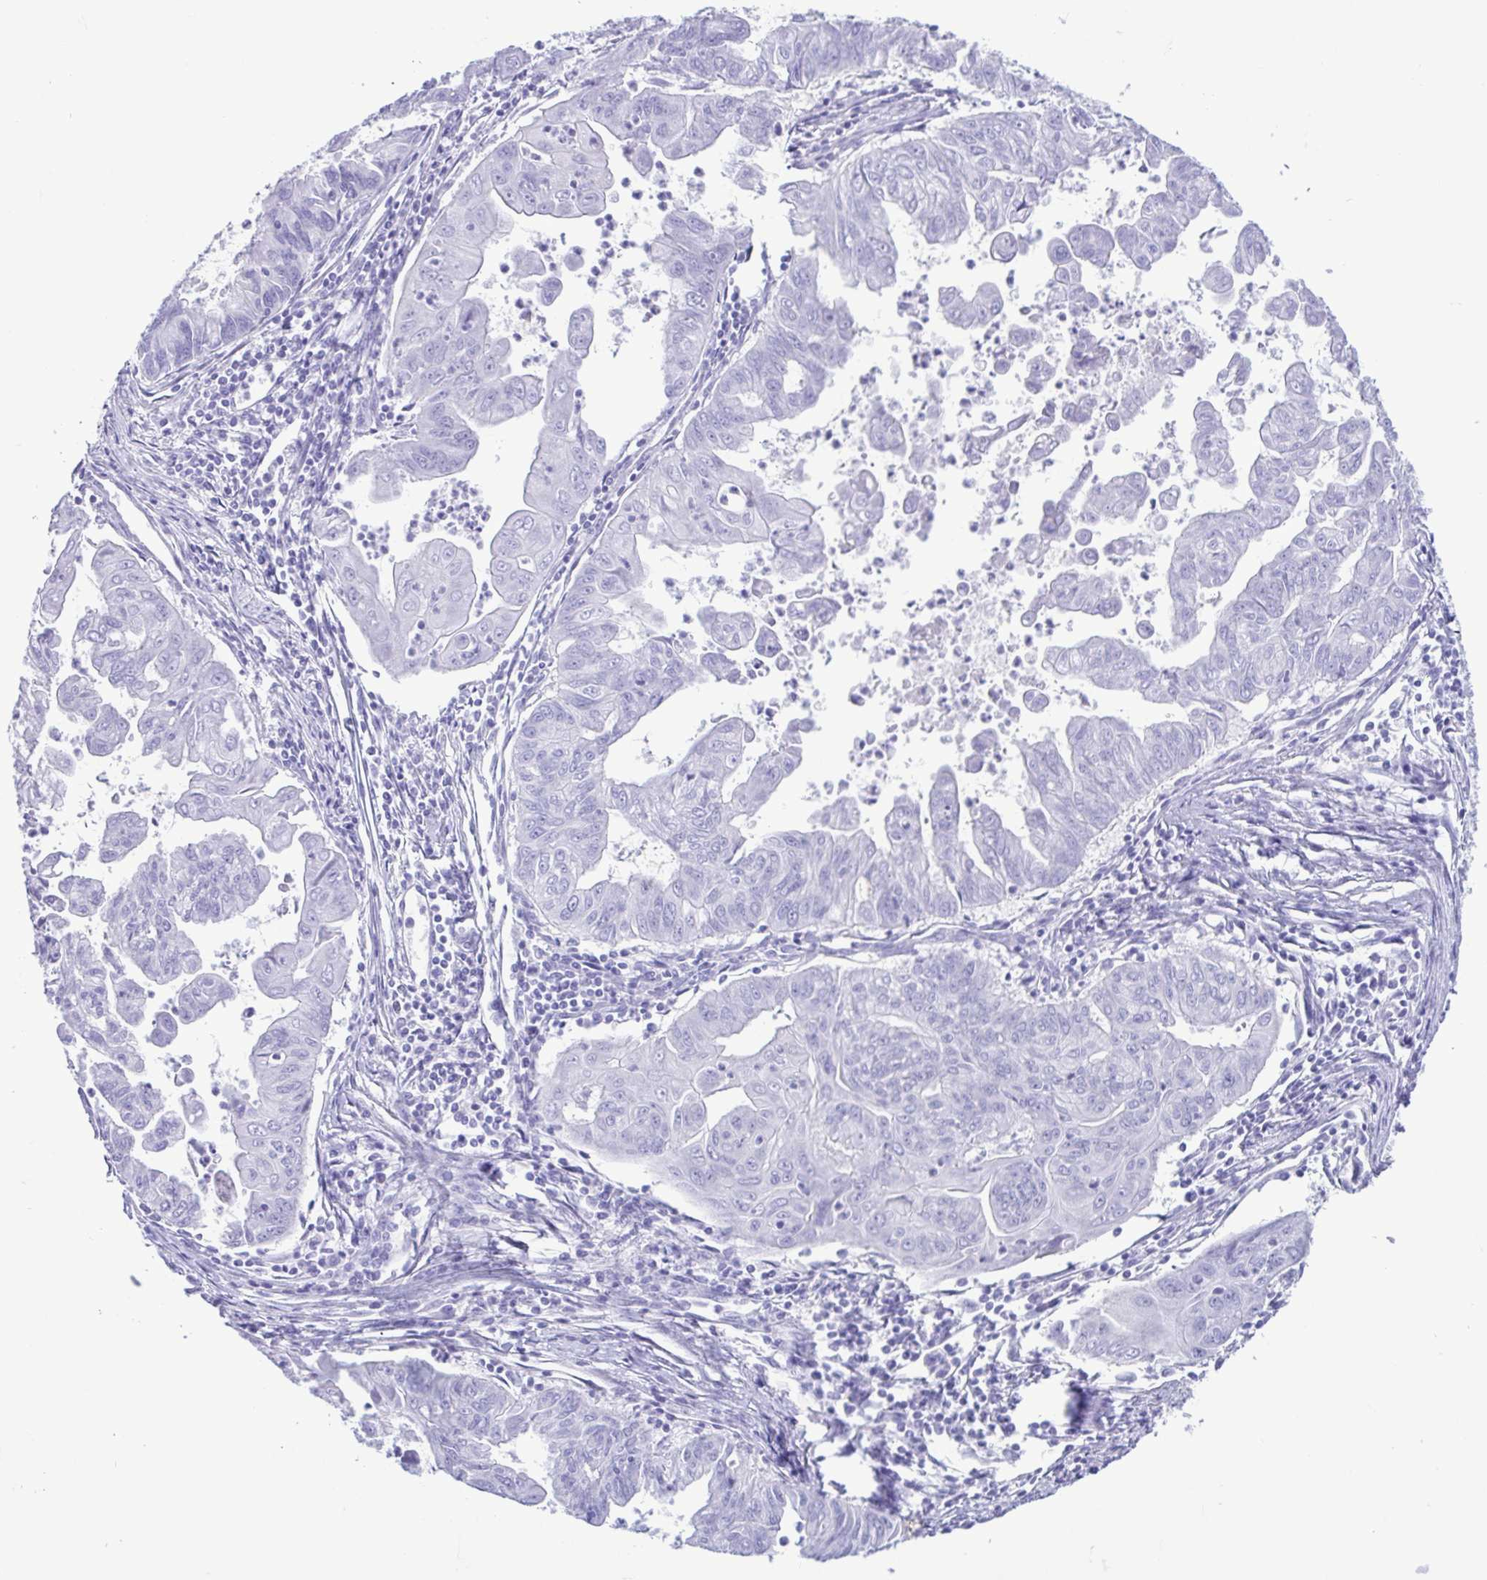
{"staining": {"intensity": "negative", "quantity": "none", "location": "none"}, "tissue": "stomach cancer", "cell_type": "Tumor cells", "image_type": "cancer", "snomed": [{"axis": "morphology", "description": "Adenocarcinoma, NOS"}, {"axis": "topography", "description": "Stomach, upper"}], "caption": "Stomach cancer (adenocarcinoma) was stained to show a protein in brown. There is no significant expression in tumor cells.", "gene": "SPATA16", "patient": {"sex": "male", "age": 80}}